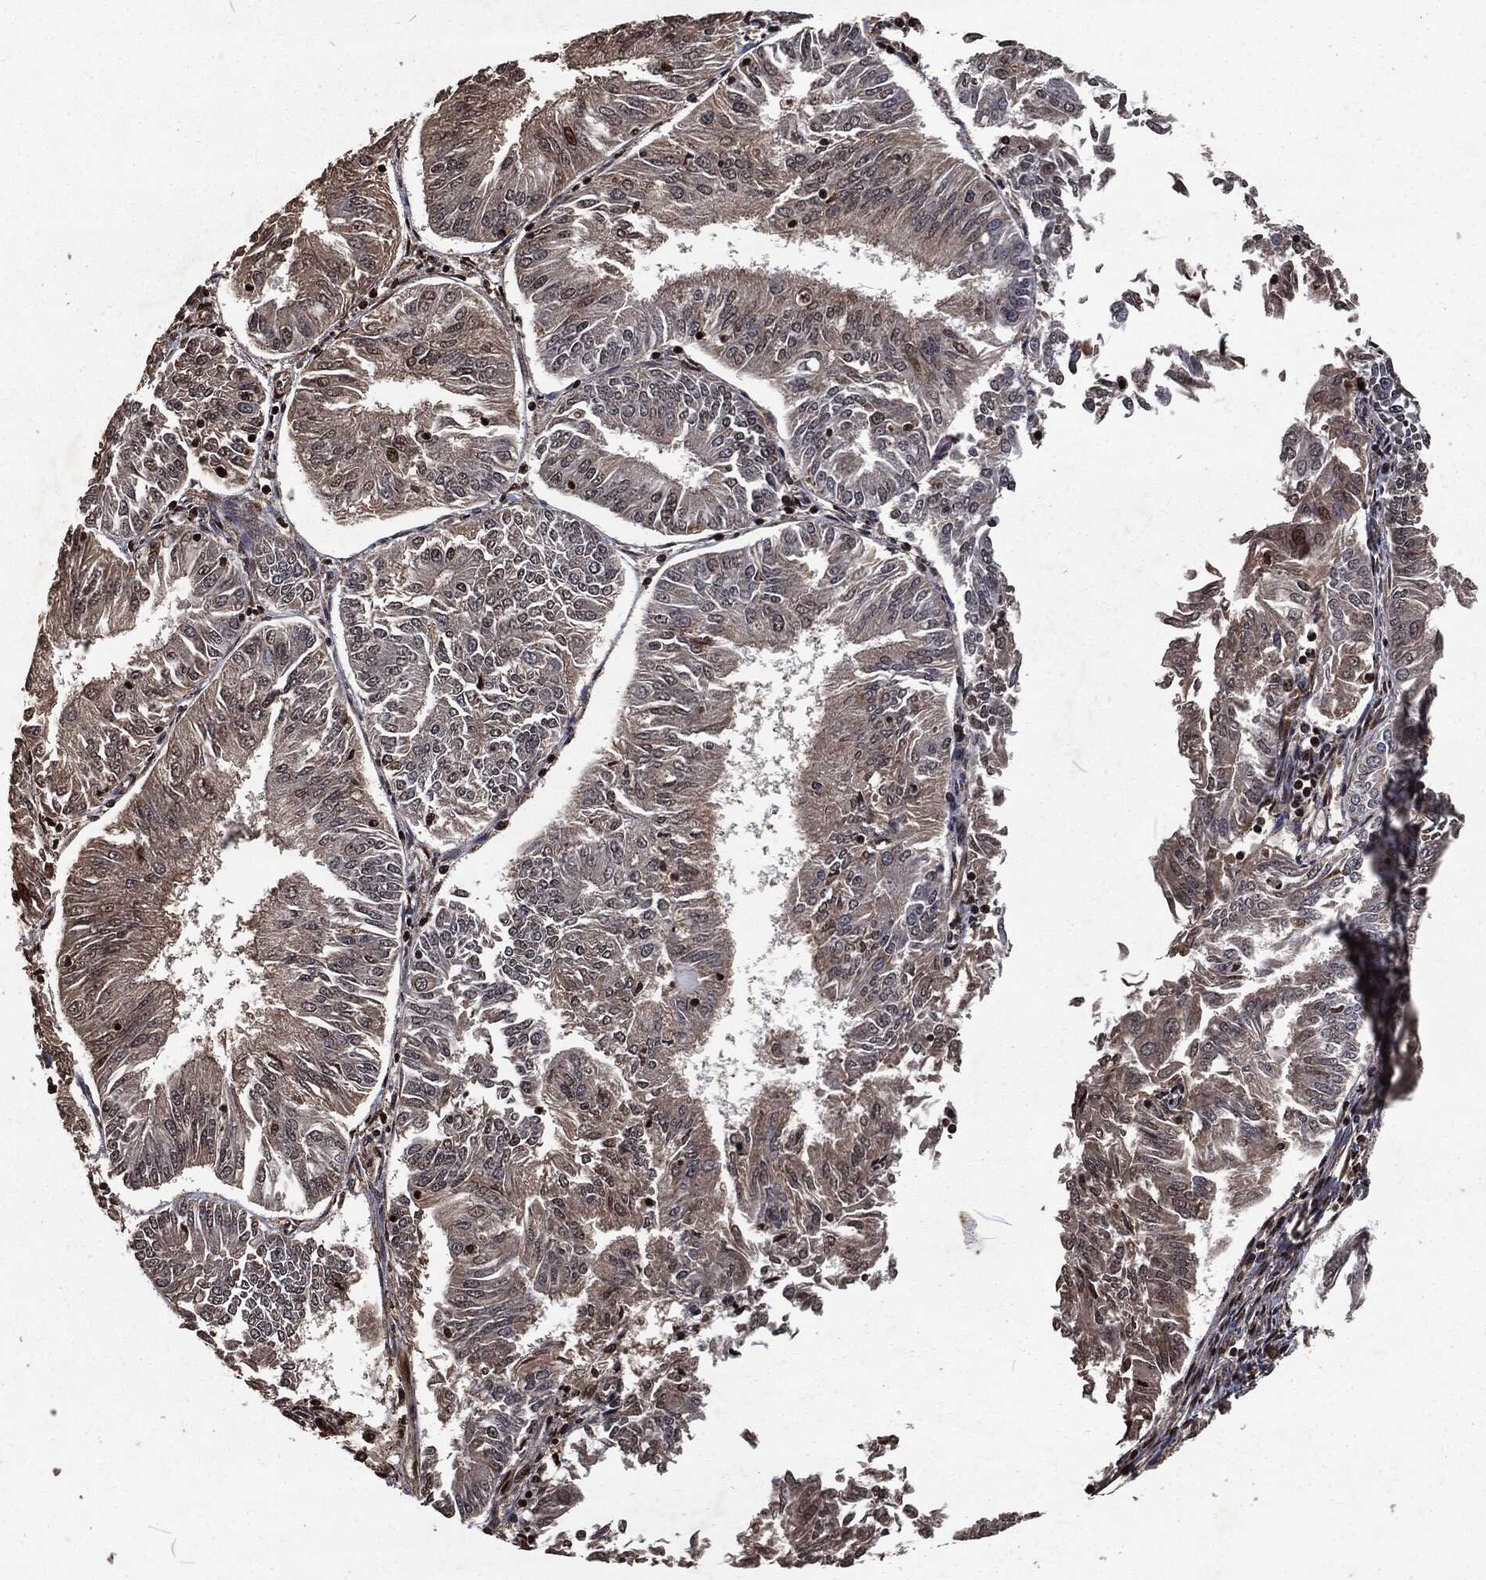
{"staining": {"intensity": "moderate", "quantity": "<25%", "location": "cytoplasmic/membranous"}, "tissue": "endometrial cancer", "cell_type": "Tumor cells", "image_type": "cancer", "snomed": [{"axis": "morphology", "description": "Adenocarcinoma, NOS"}, {"axis": "topography", "description": "Endometrium"}], "caption": "Immunohistochemistry of human adenocarcinoma (endometrial) reveals low levels of moderate cytoplasmic/membranous staining in about <25% of tumor cells. Using DAB (3,3'-diaminobenzidine) (brown) and hematoxylin (blue) stains, captured at high magnification using brightfield microscopy.", "gene": "SNAI1", "patient": {"sex": "female", "age": 58}}